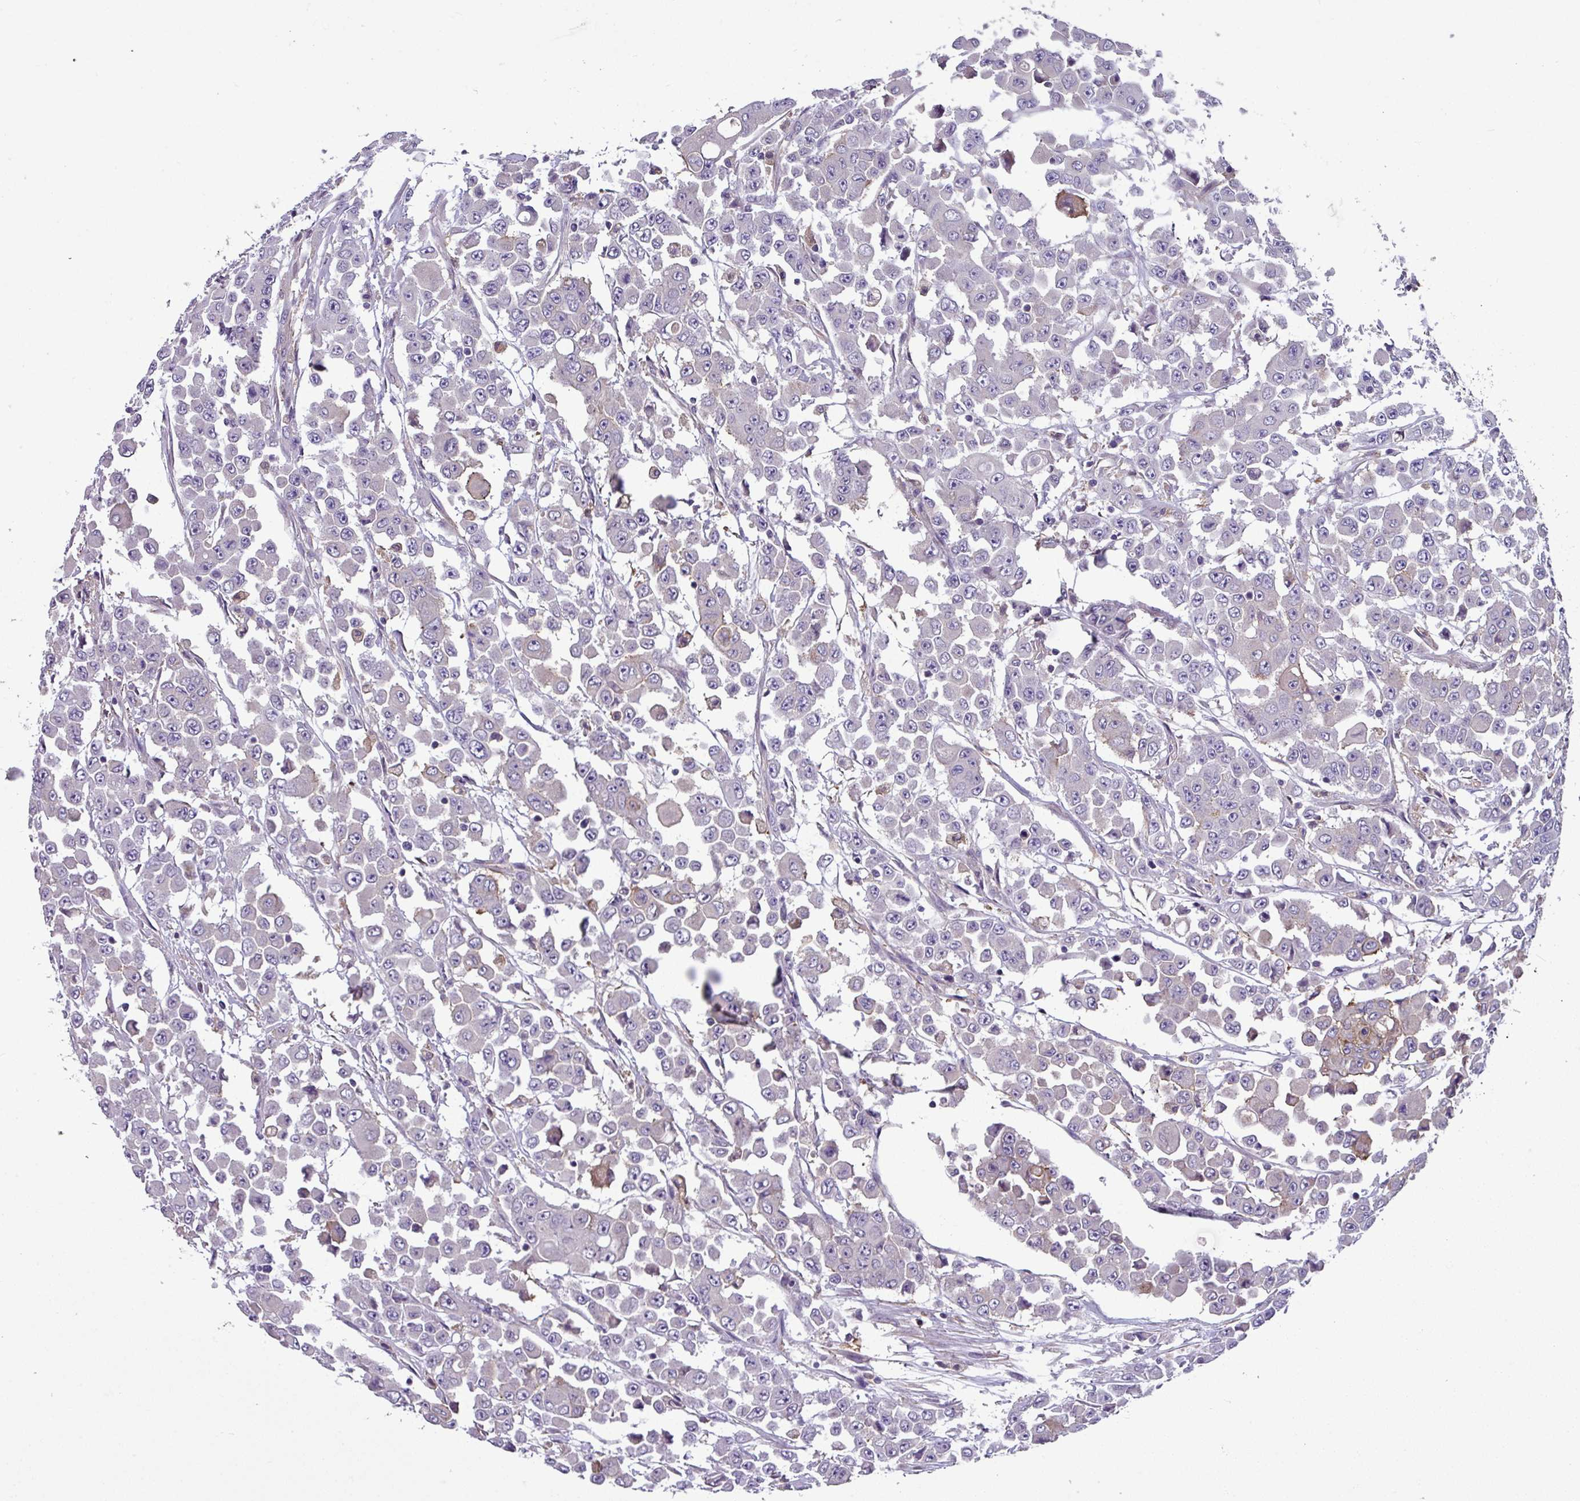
{"staining": {"intensity": "negative", "quantity": "none", "location": "none"}, "tissue": "colorectal cancer", "cell_type": "Tumor cells", "image_type": "cancer", "snomed": [{"axis": "morphology", "description": "Adenocarcinoma, NOS"}, {"axis": "topography", "description": "Colon"}], "caption": "A high-resolution image shows immunohistochemistry staining of adenocarcinoma (colorectal), which shows no significant positivity in tumor cells.", "gene": "SLC23A2", "patient": {"sex": "male", "age": 51}}